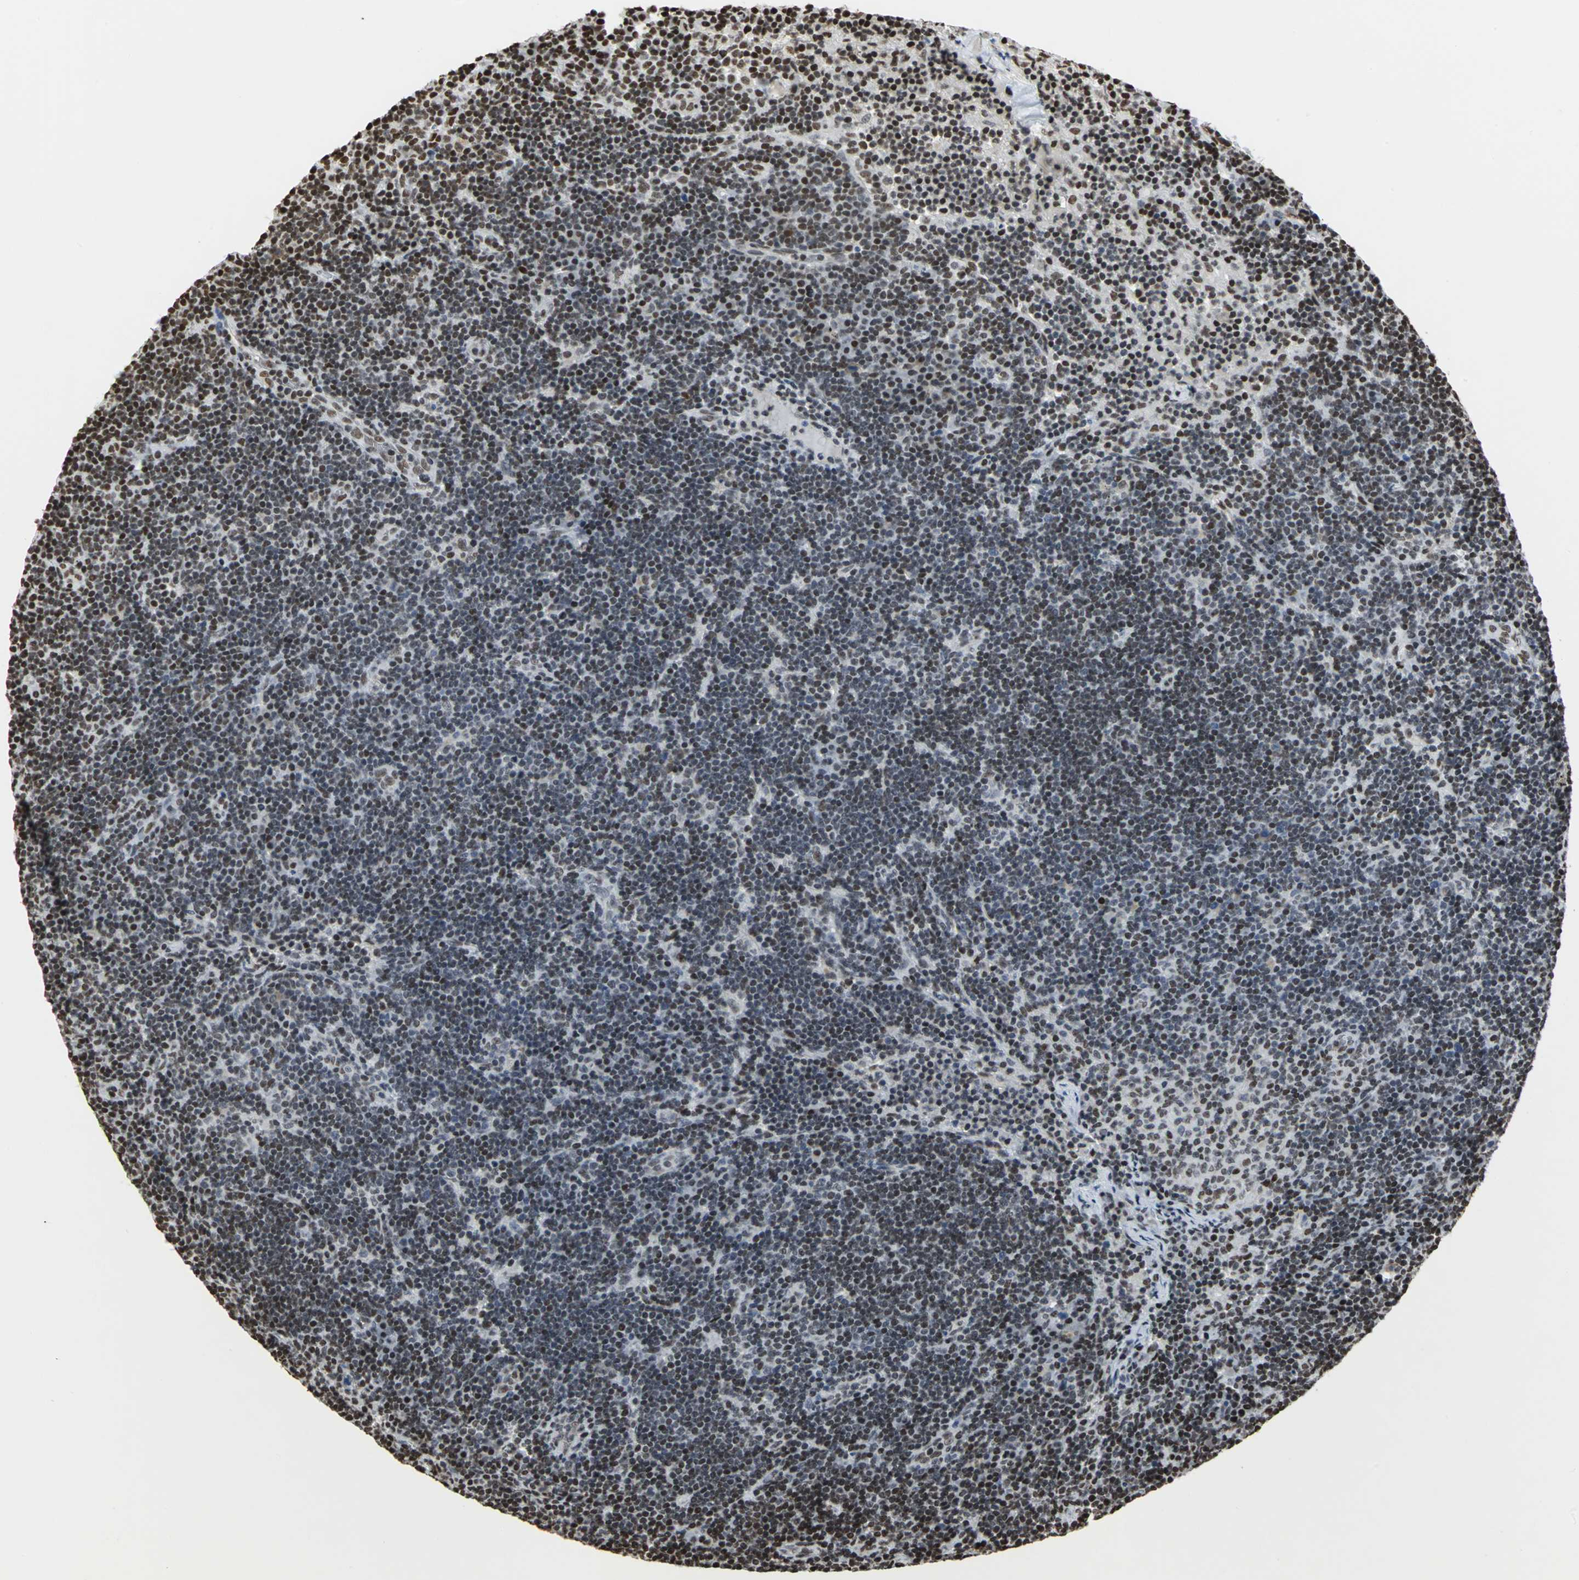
{"staining": {"intensity": "strong", "quantity": ">75%", "location": "nuclear"}, "tissue": "lymph node", "cell_type": "Germinal center cells", "image_type": "normal", "snomed": [{"axis": "morphology", "description": "Normal tissue, NOS"}, {"axis": "morphology", "description": "Squamous cell carcinoma, metastatic, NOS"}, {"axis": "topography", "description": "Lymph node"}], "caption": "The photomicrograph shows a brown stain indicating the presence of a protein in the nuclear of germinal center cells in lymph node. (DAB IHC, brown staining for protein, blue staining for nuclei).", "gene": "HMGB1", "patient": {"sex": "female", "age": 53}}